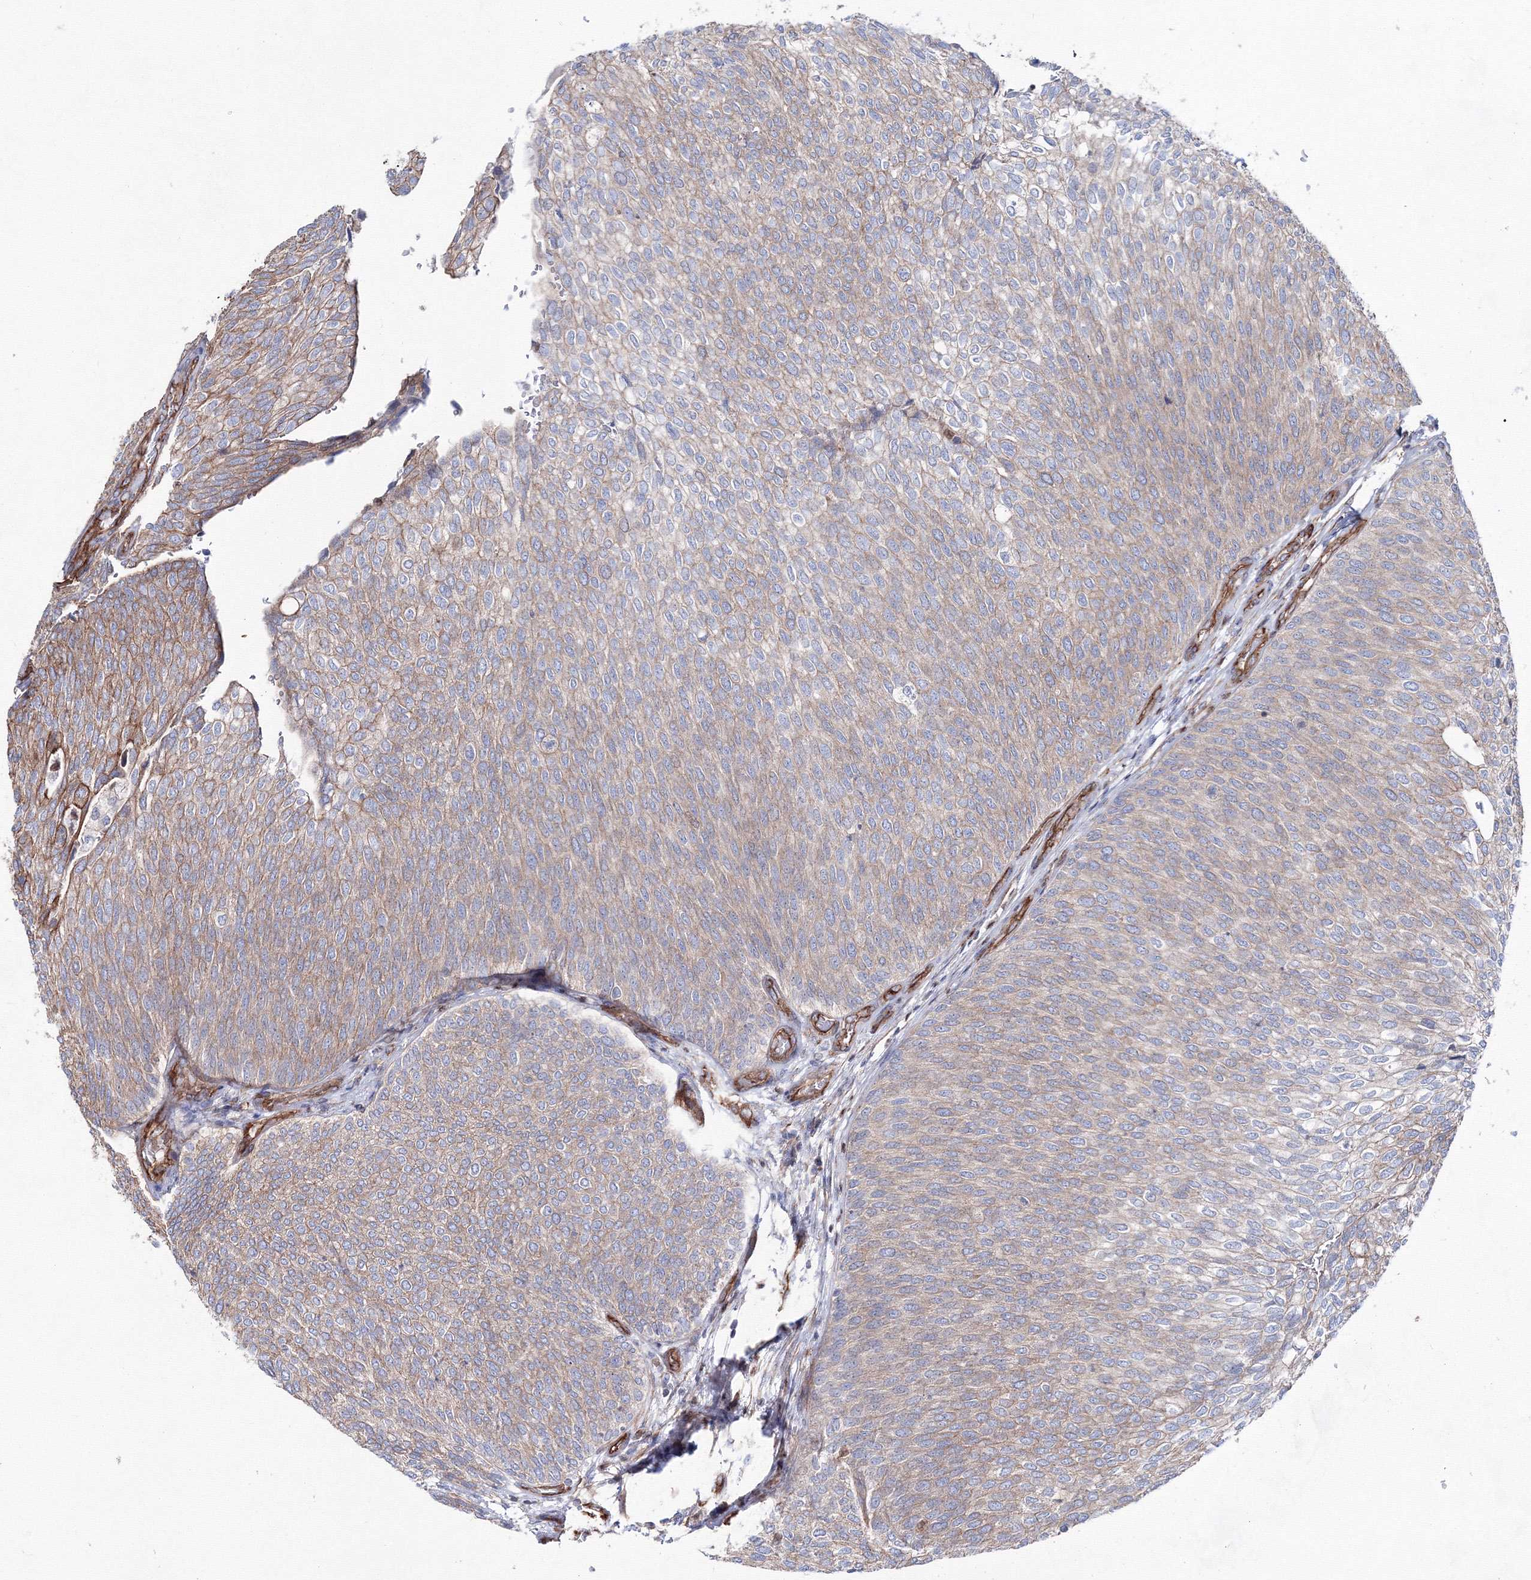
{"staining": {"intensity": "weak", "quantity": ">75%", "location": "cytoplasmic/membranous"}, "tissue": "urothelial cancer", "cell_type": "Tumor cells", "image_type": "cancer", "snomed": [{"axis": "morphology", "description": "Urothelial carcinoma, Low grade"}, {"axis": "topography", "description": "Urinary bladder"}], "caption": "IHC of urothelial cancer demonstrates low levels of weak cytoplasmic/membranous positivity in about >75% of tumor cells.", "gene": "ANKRD37", "patient": {"sex": "female", "age": 79}}